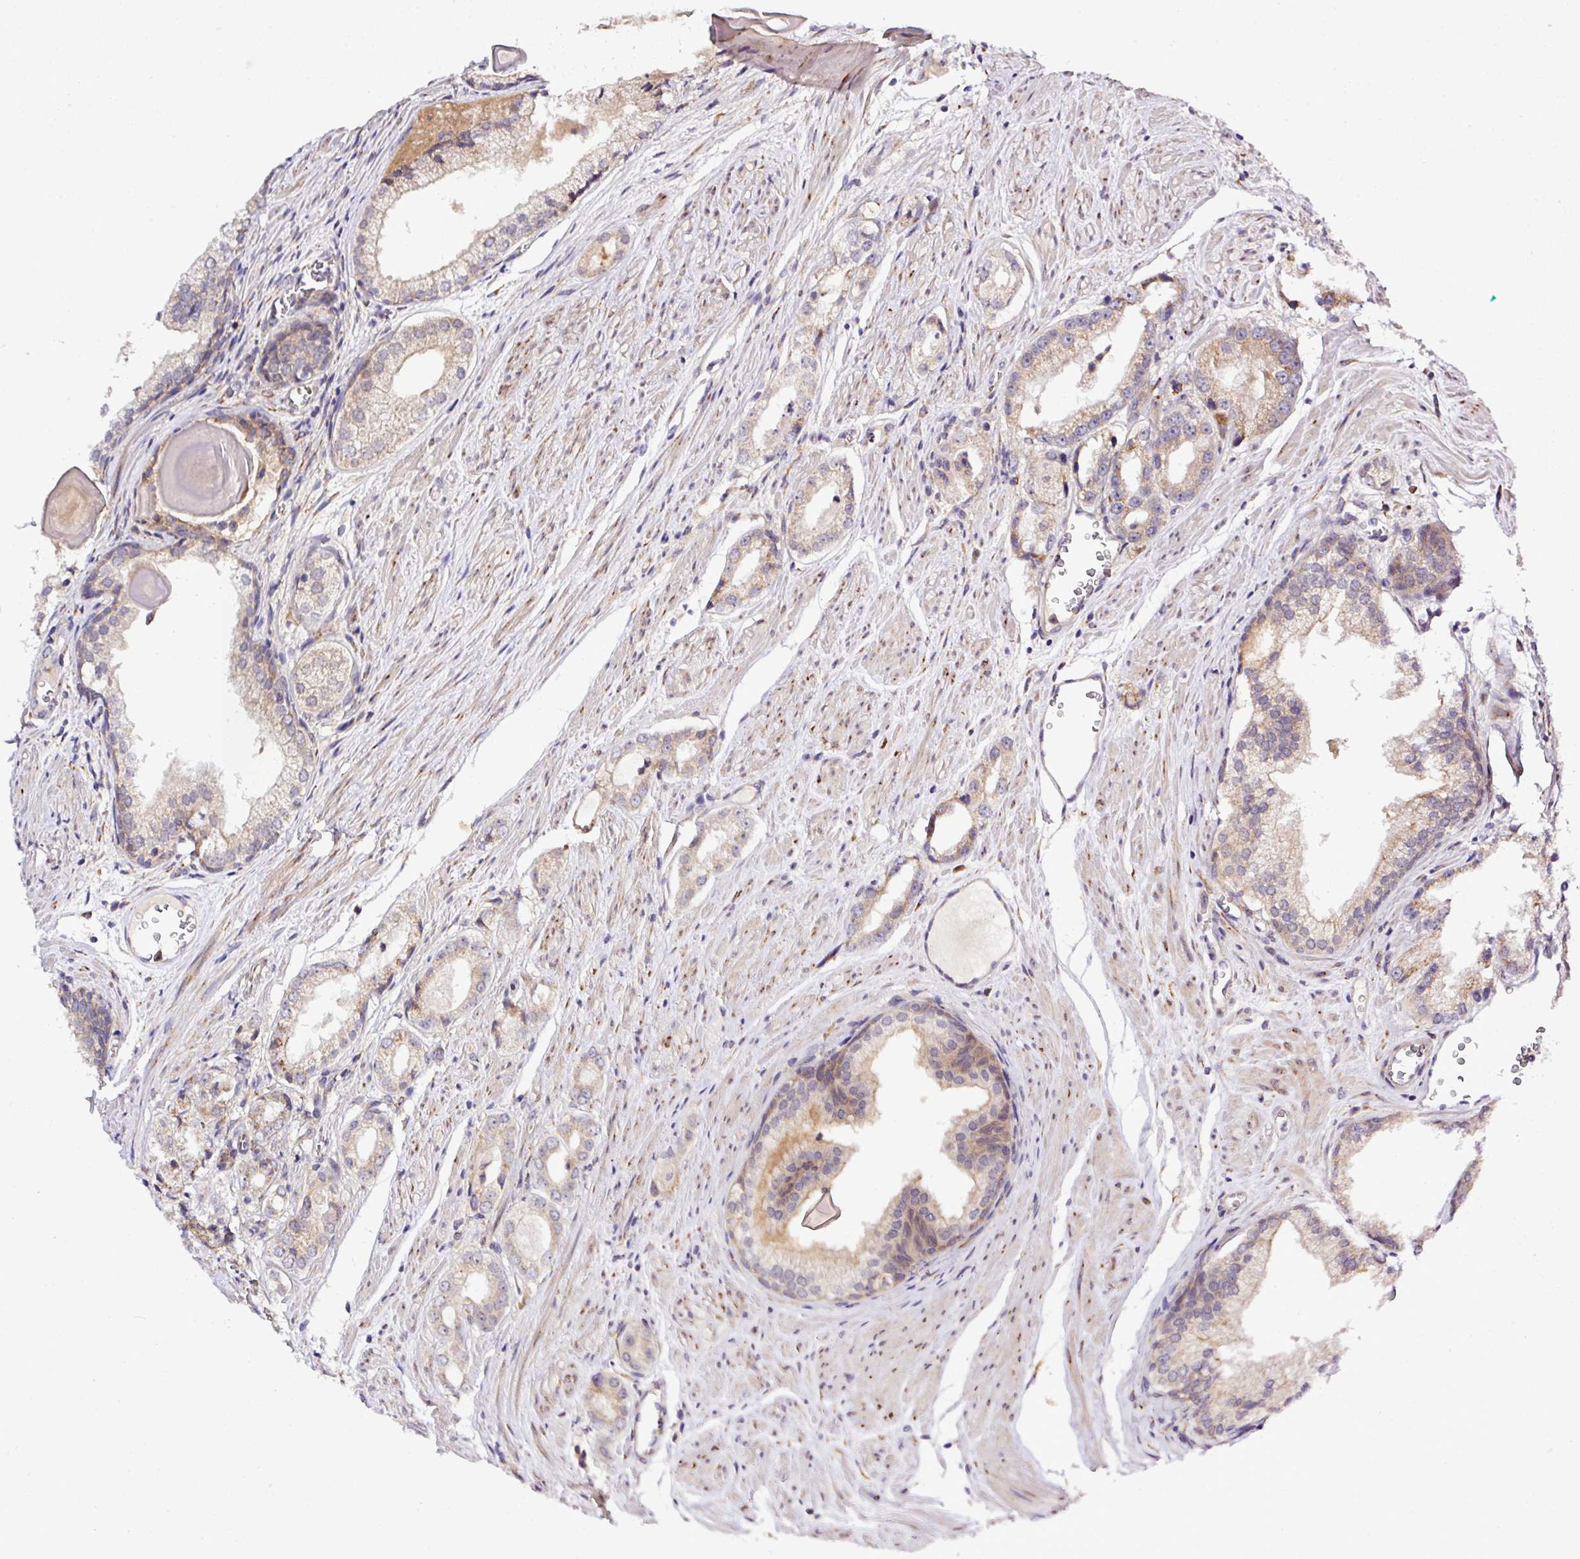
{"staining": {"intensity": "weak", "quantity": "25%-75%", "location": "cytoplasmic/membranous"}, "tissue": "prostate cancer", "cell_type": "Tumor cells", "image_type": "cancer", "snomed": [{"axis": "morphology", "description": "Adenocarcinoma, Low grade"}, {"axis": "topography", "description": "Prostate"}], "caption": "A photomicrograph of human adenocarcinoma (low-grade) (prostate) stained for a protein shows weak cytoplasmic/membranous brown staining in tumor cells.", "gene": "TM2D2", "patient": {"sex": "male", "age": 54}}